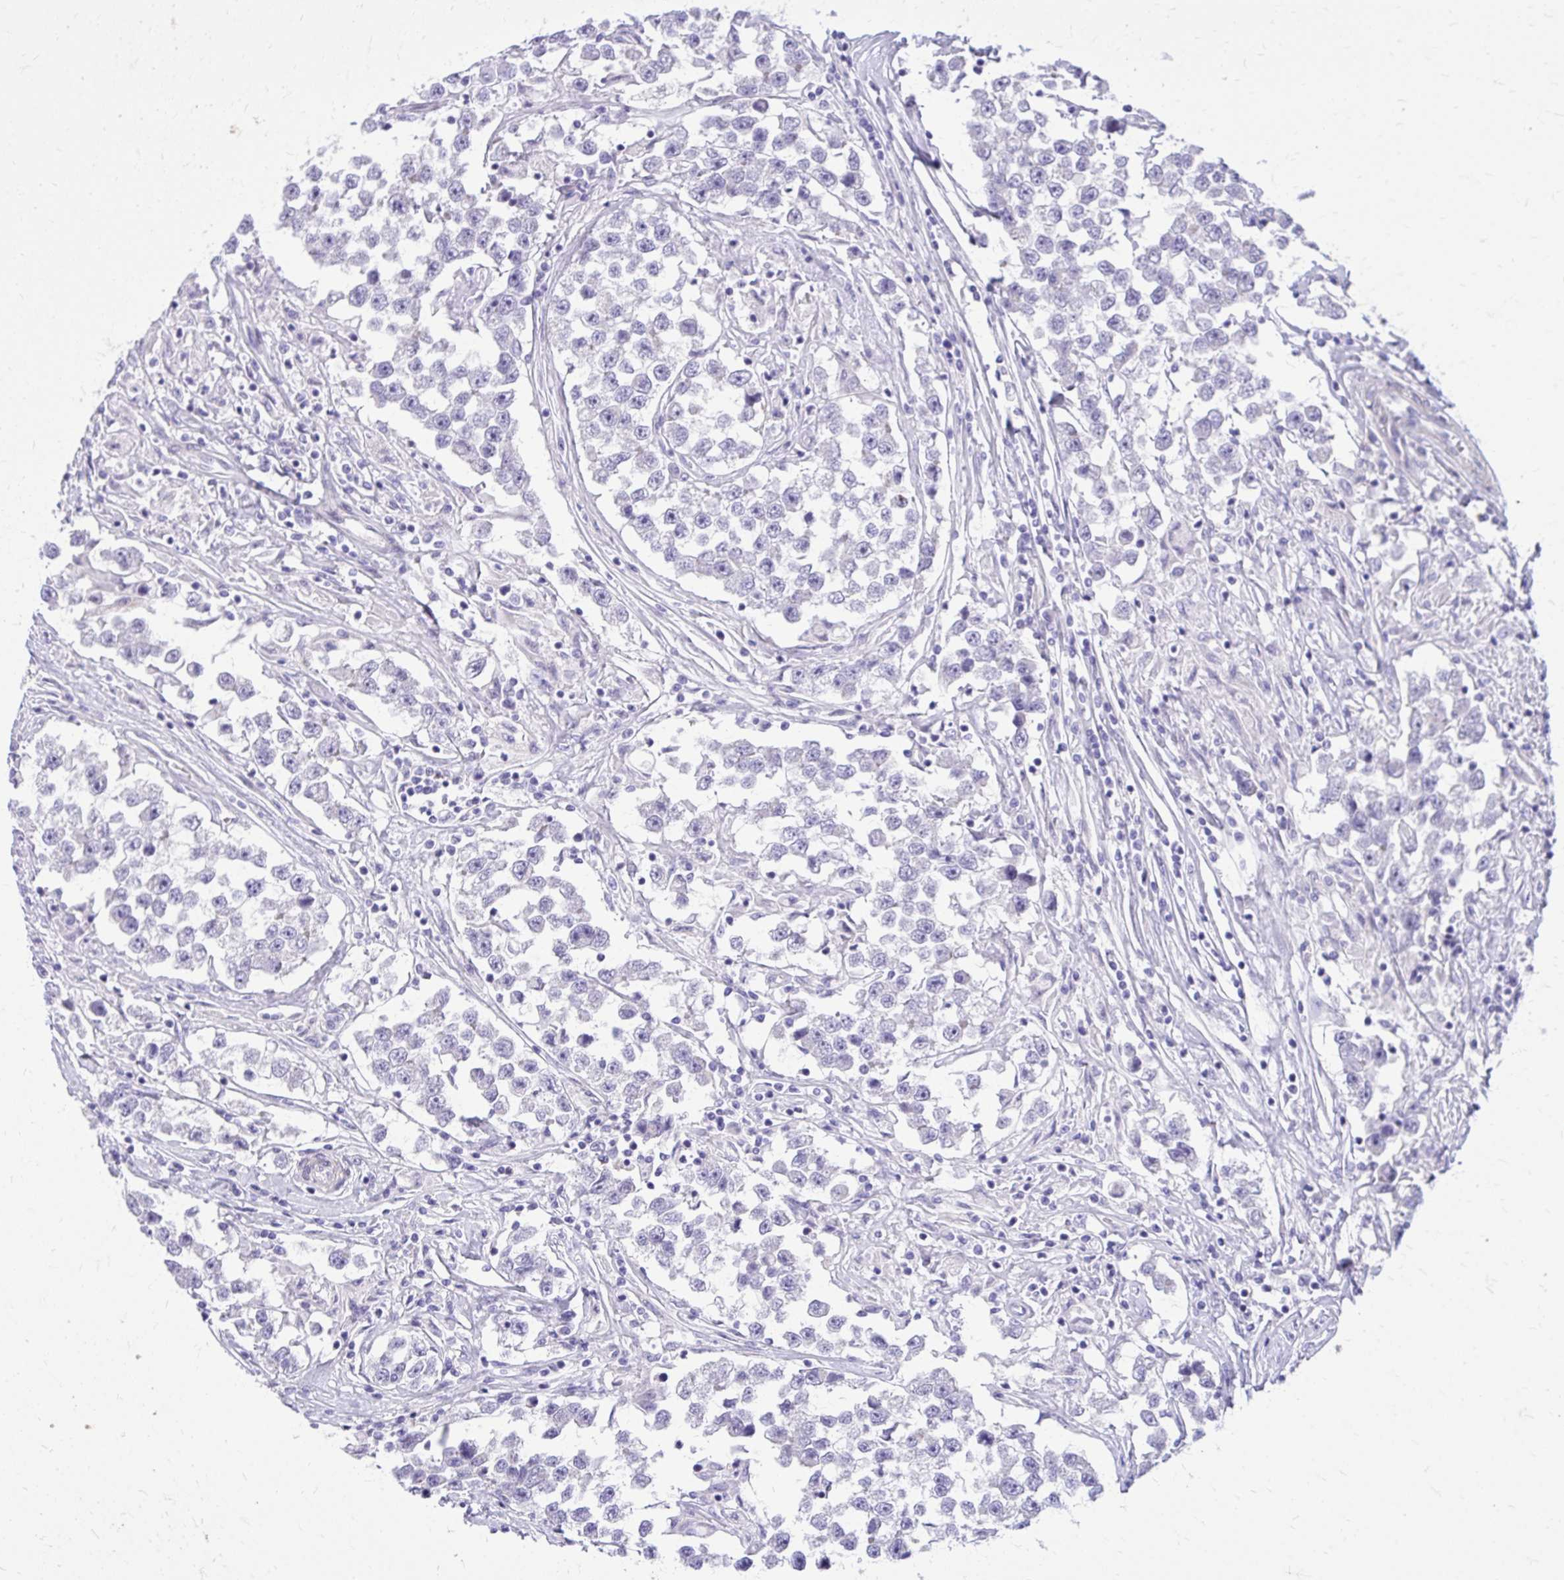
{"staining": {"intensity": "negative", "quantity": "none", "location": "none"}, "tissue": "testis cancer", "cell_type": "Tumor cells", "image_type": "cancer", "snomed": [{"axis": "morphology", "description": "Seminoma, NOS"}, {"axis": "topography", "description": "Testis"}], "caption": "DAB (3,3'-diaminobenzidine) immunohistochemical staining of human seminoma (testis) displays no significant staining in tumor cells.", "gene": "ADAMTSL1", "patient": {"sex": "male", "age": 46}}